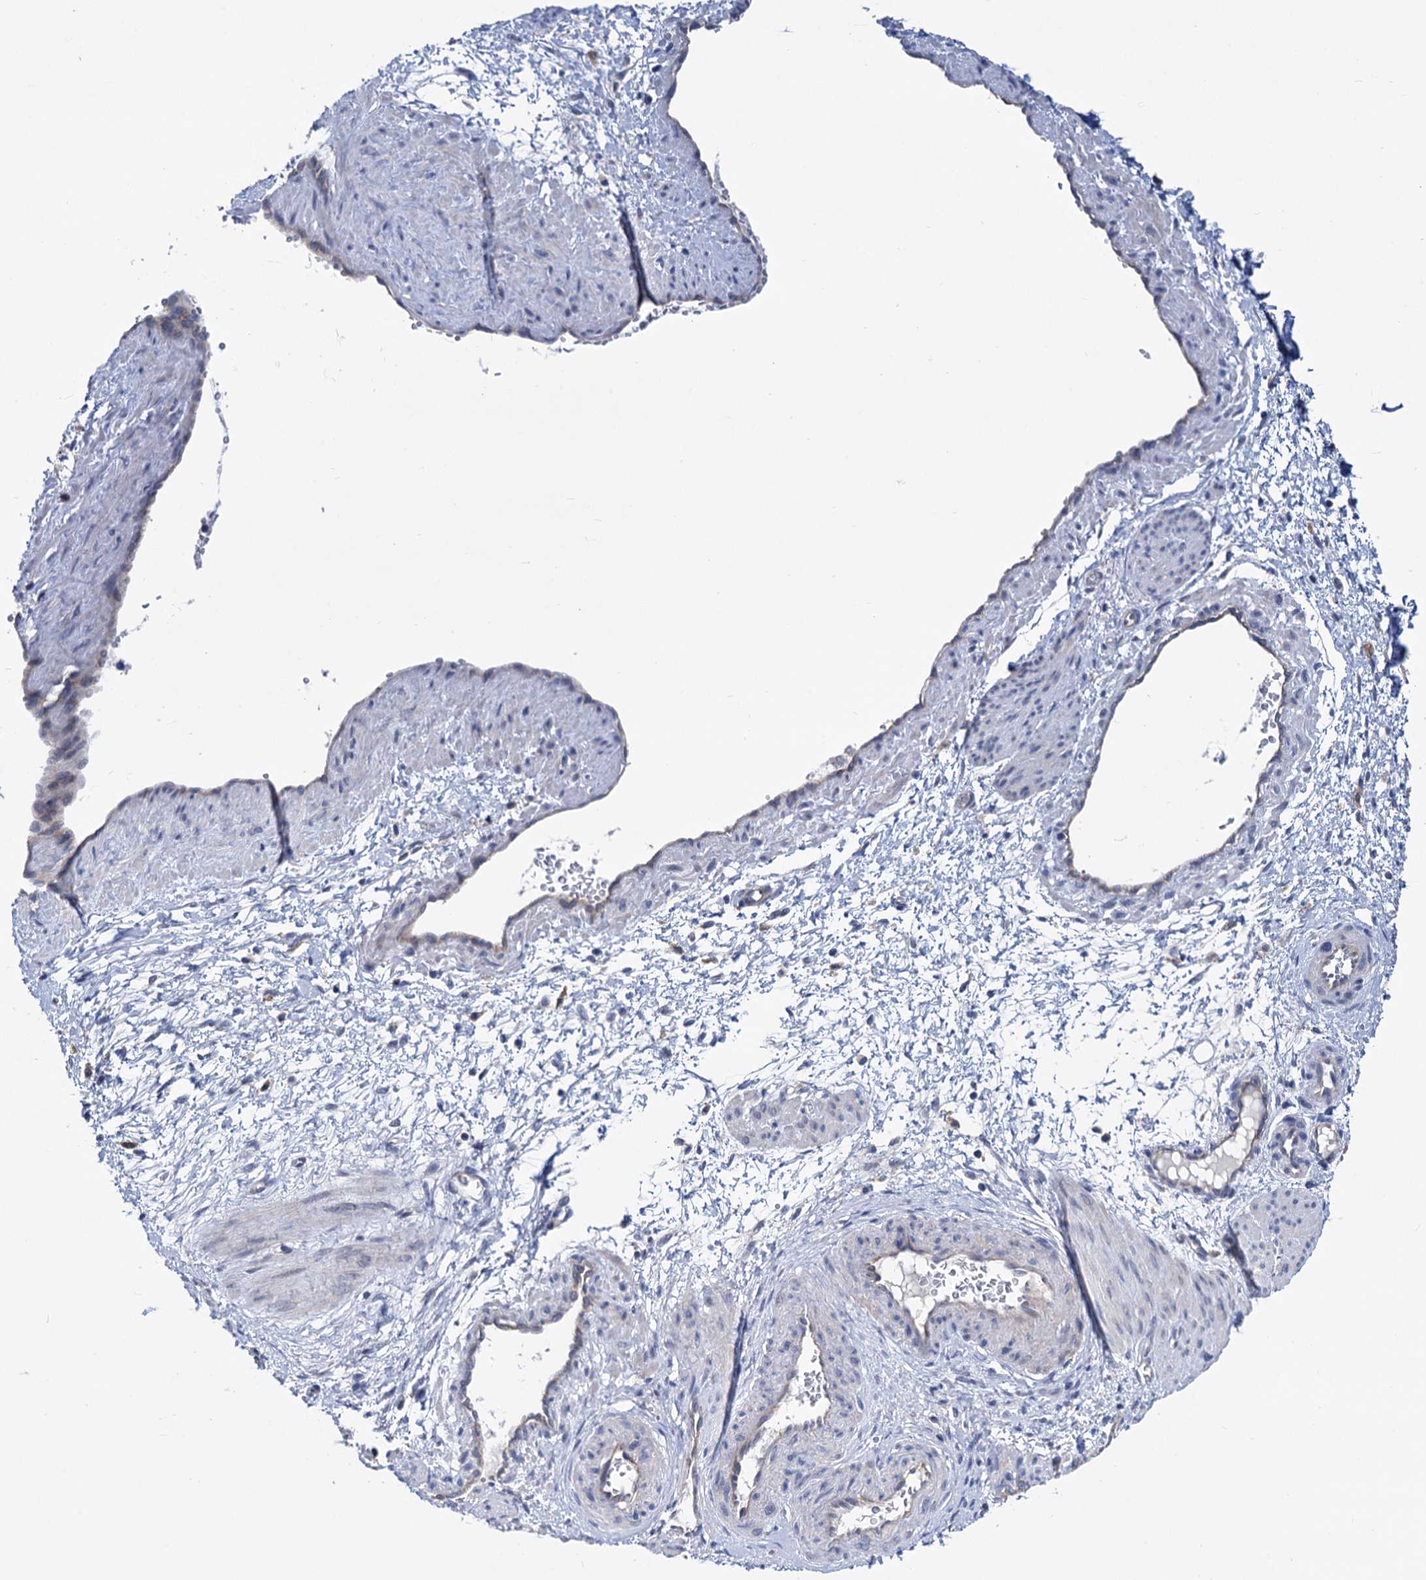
{"staining": {"intensity": "negative", "quantity": "none", "location": "none"}, "tissue": "smooth muscle", "cell_type": "Smooth muscle cells", "image_type": "normal", "snomed": [{"axis": "morphology", "description": "Normal tissue, NOS"}, {"axis": "topography", "description": "Endometrium"}], "caption": "Immunohistochemical staining of benign human smooth muscle demonstrates no significant positivity in smooth muscle cells.", "gene": "ZNRD2", "patient": {"sex": "female", "age": 33}}